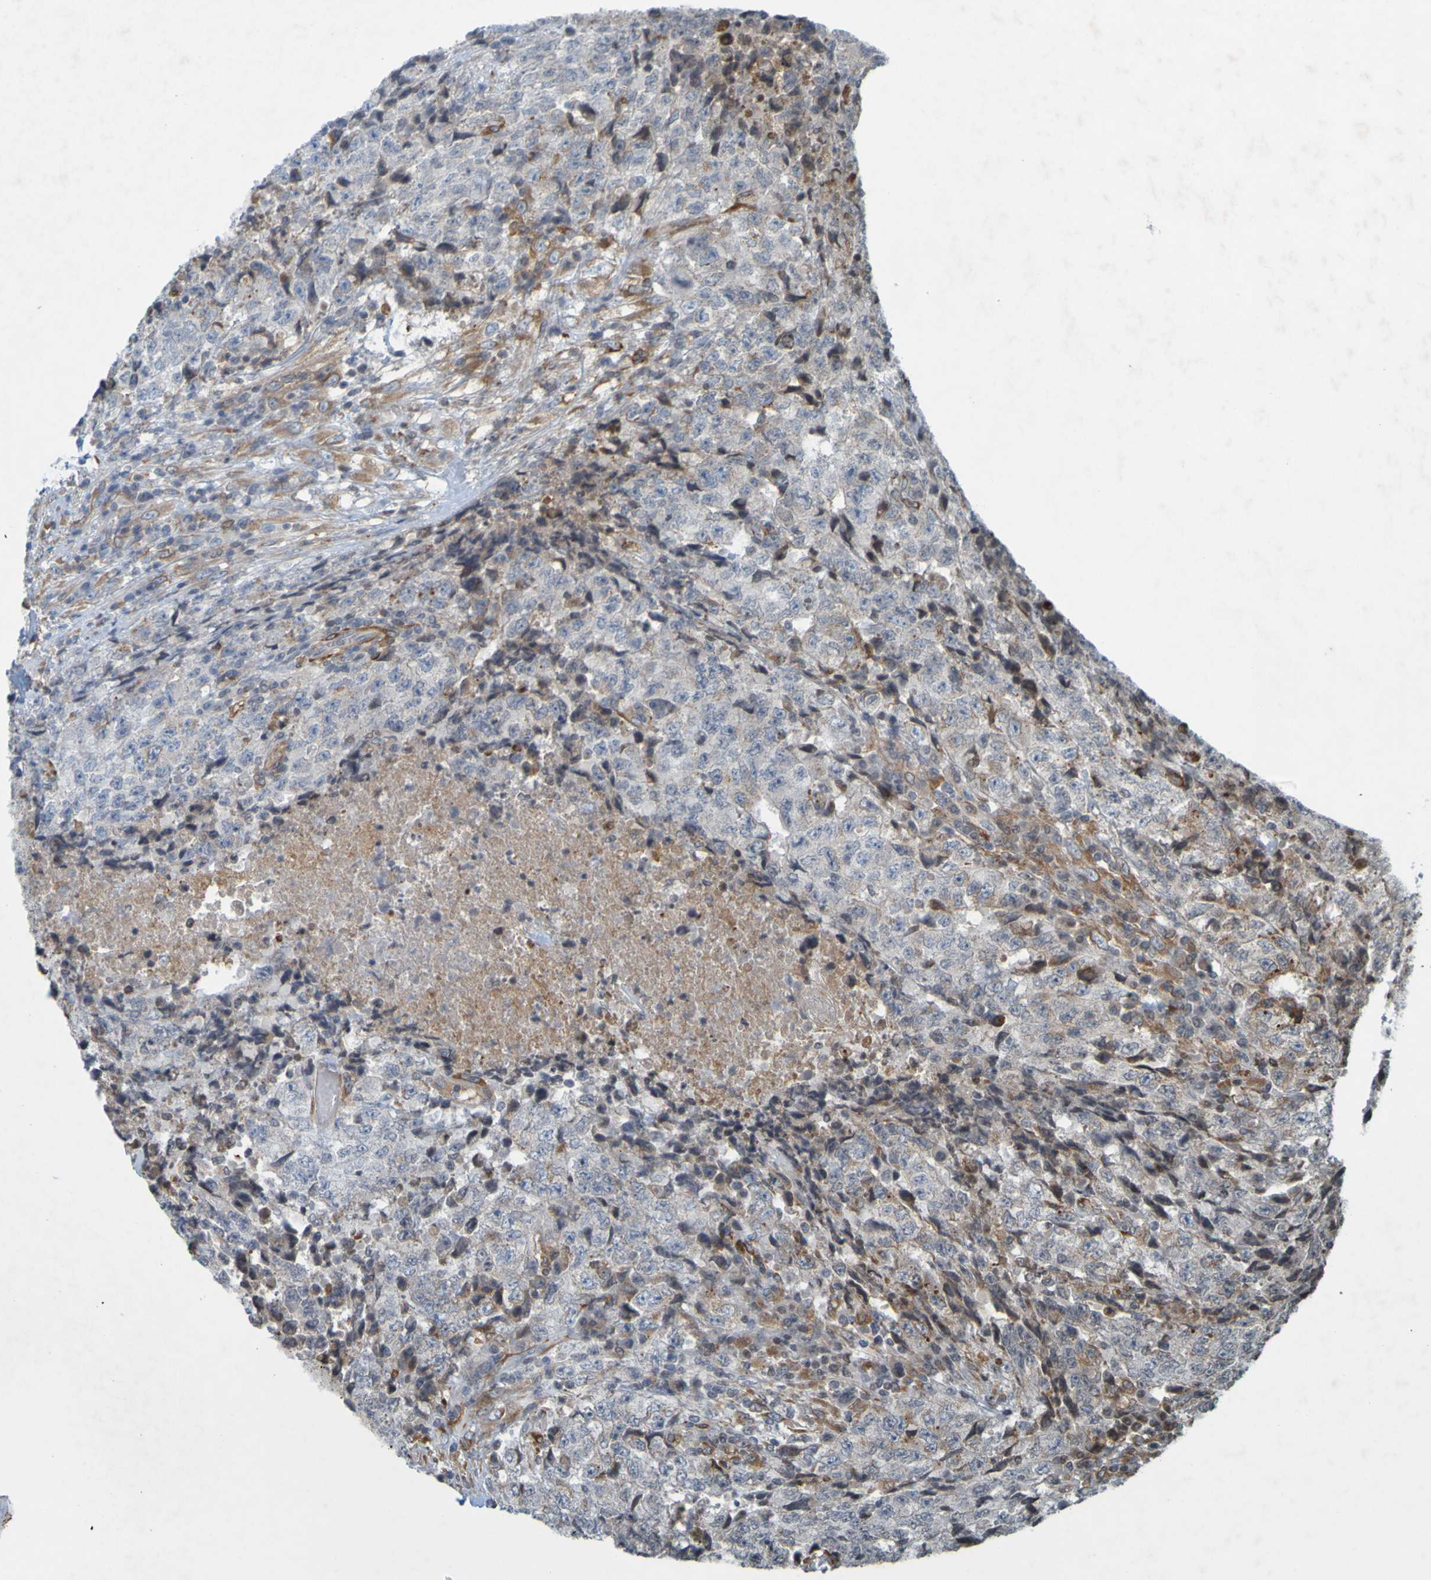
{"staining": {"intensity": "negative", "quantity": "none", "location": "none"}, "tissue": "testis cancer", "cell_type": "Tumor cells", "image_type": "cancer", "snomed": [{"axis": "morphology", "description": "Necrosis, NOS"}, {"axis": "morphology", "description": "Carcinoma, Embryonal, NOS"}, {"axis": "topography", "description": "Testis"}], "caption": "A micrograph of testis cancer (embryonal carcinoma) stained for a protein exhibits no brown staining in tumor cells.", "gene": "GUCY1A1", "patient": {"sex": "male", "age": 19}}